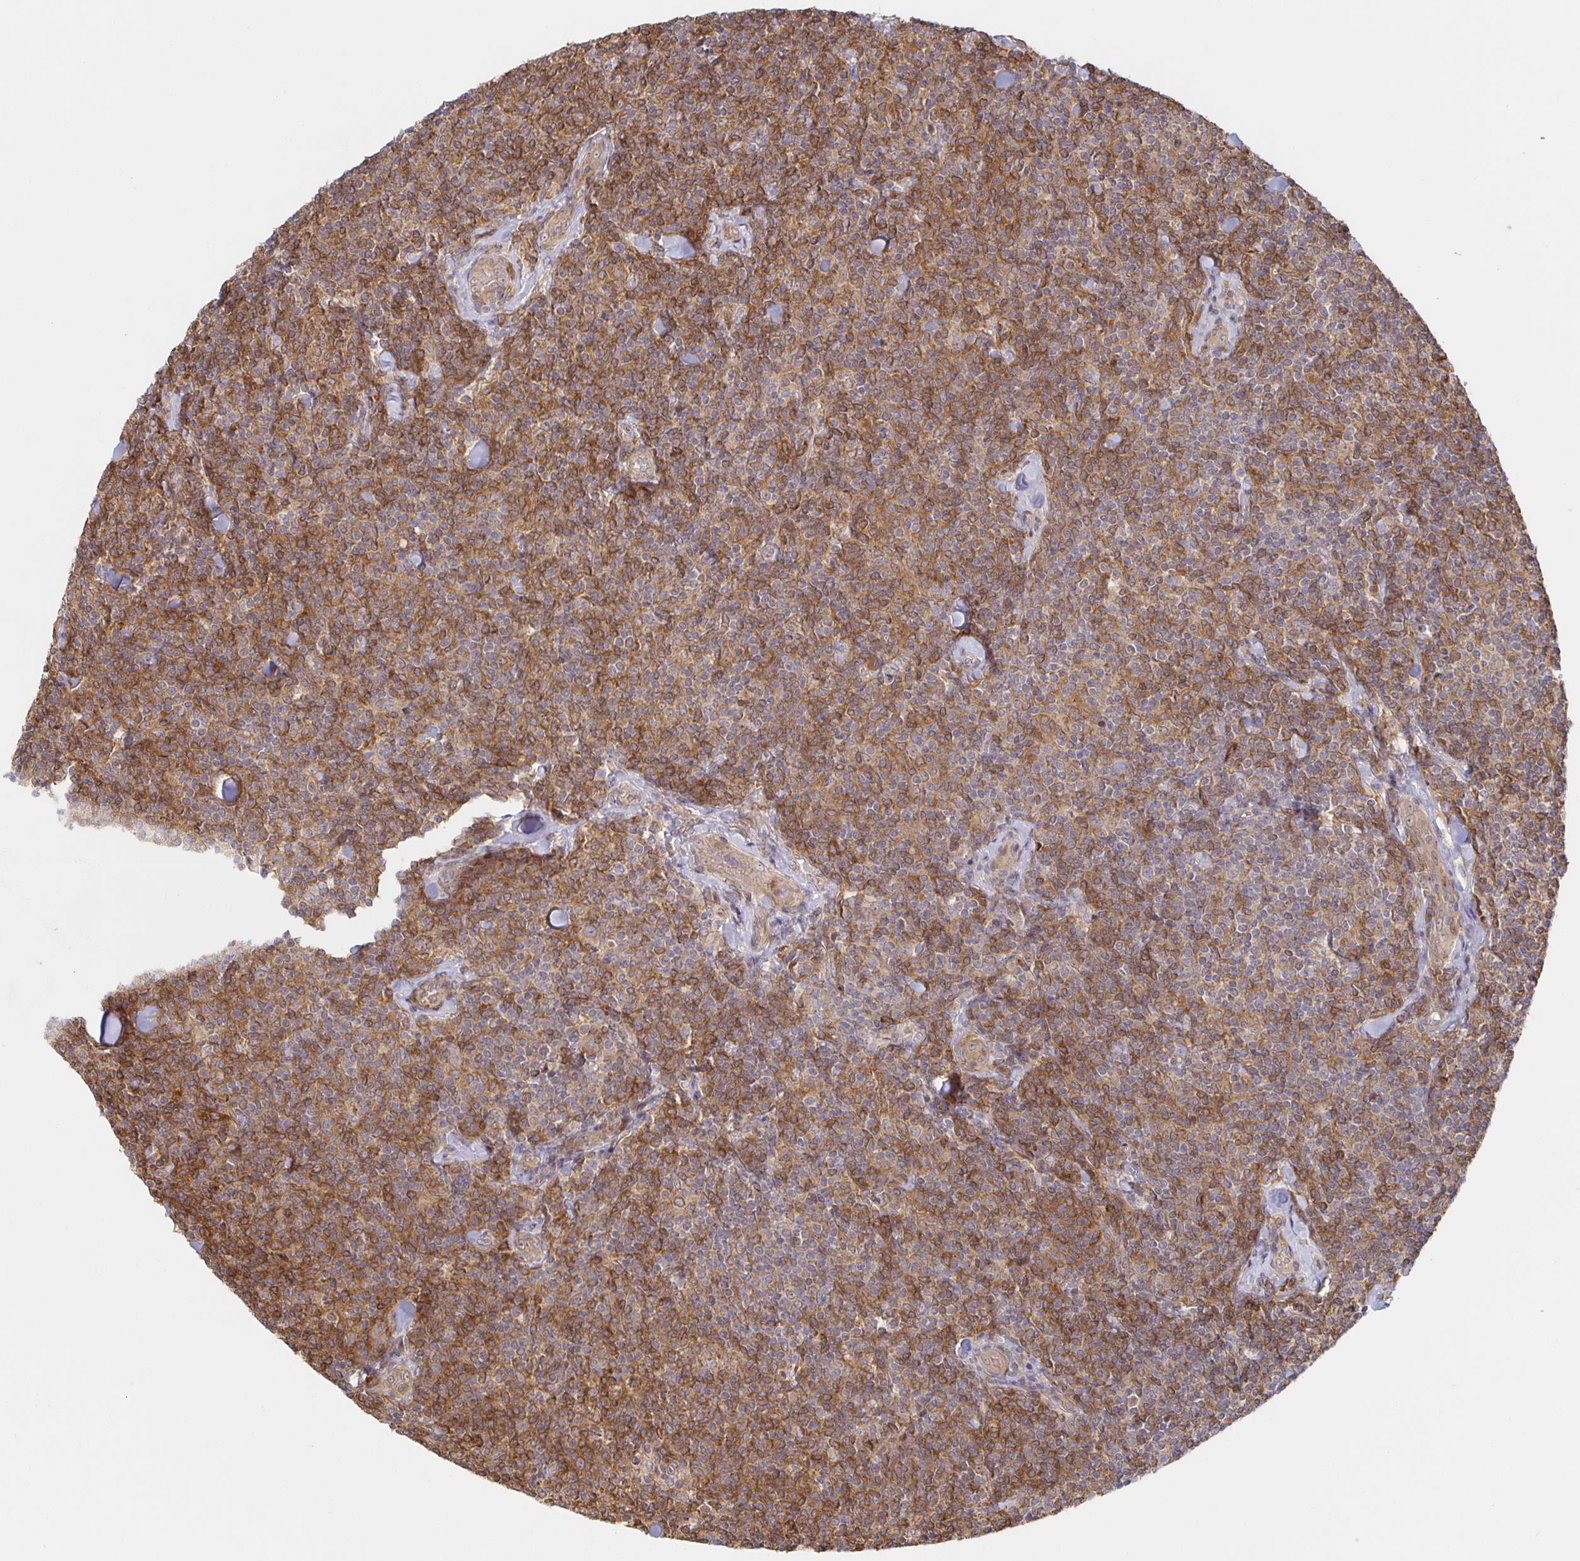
{"staining": {"intensity": "moderate", "quantity": ">75%", "location": "cytoplasmic/membranous"}, "tissue": "lymphoma", "cell_type": "Tumor cells", "image_type": "cancer", "snomed": [{"axis": "morphology", "description": "Malignant lymphoma, non-Hodgkin's type, Low grade"}, {"axis": "topography", "description": "Lymph node"}], "caption": "A photomicrograph of lymphoma stained for a protein exhibits moderate cytoplasmic/membranous brown staining in tumor cells. (Brightfield microscopy of DAB IHC at high magnification).", "gene": "AACS", "patient": {"sex": "female", "age": 56}}